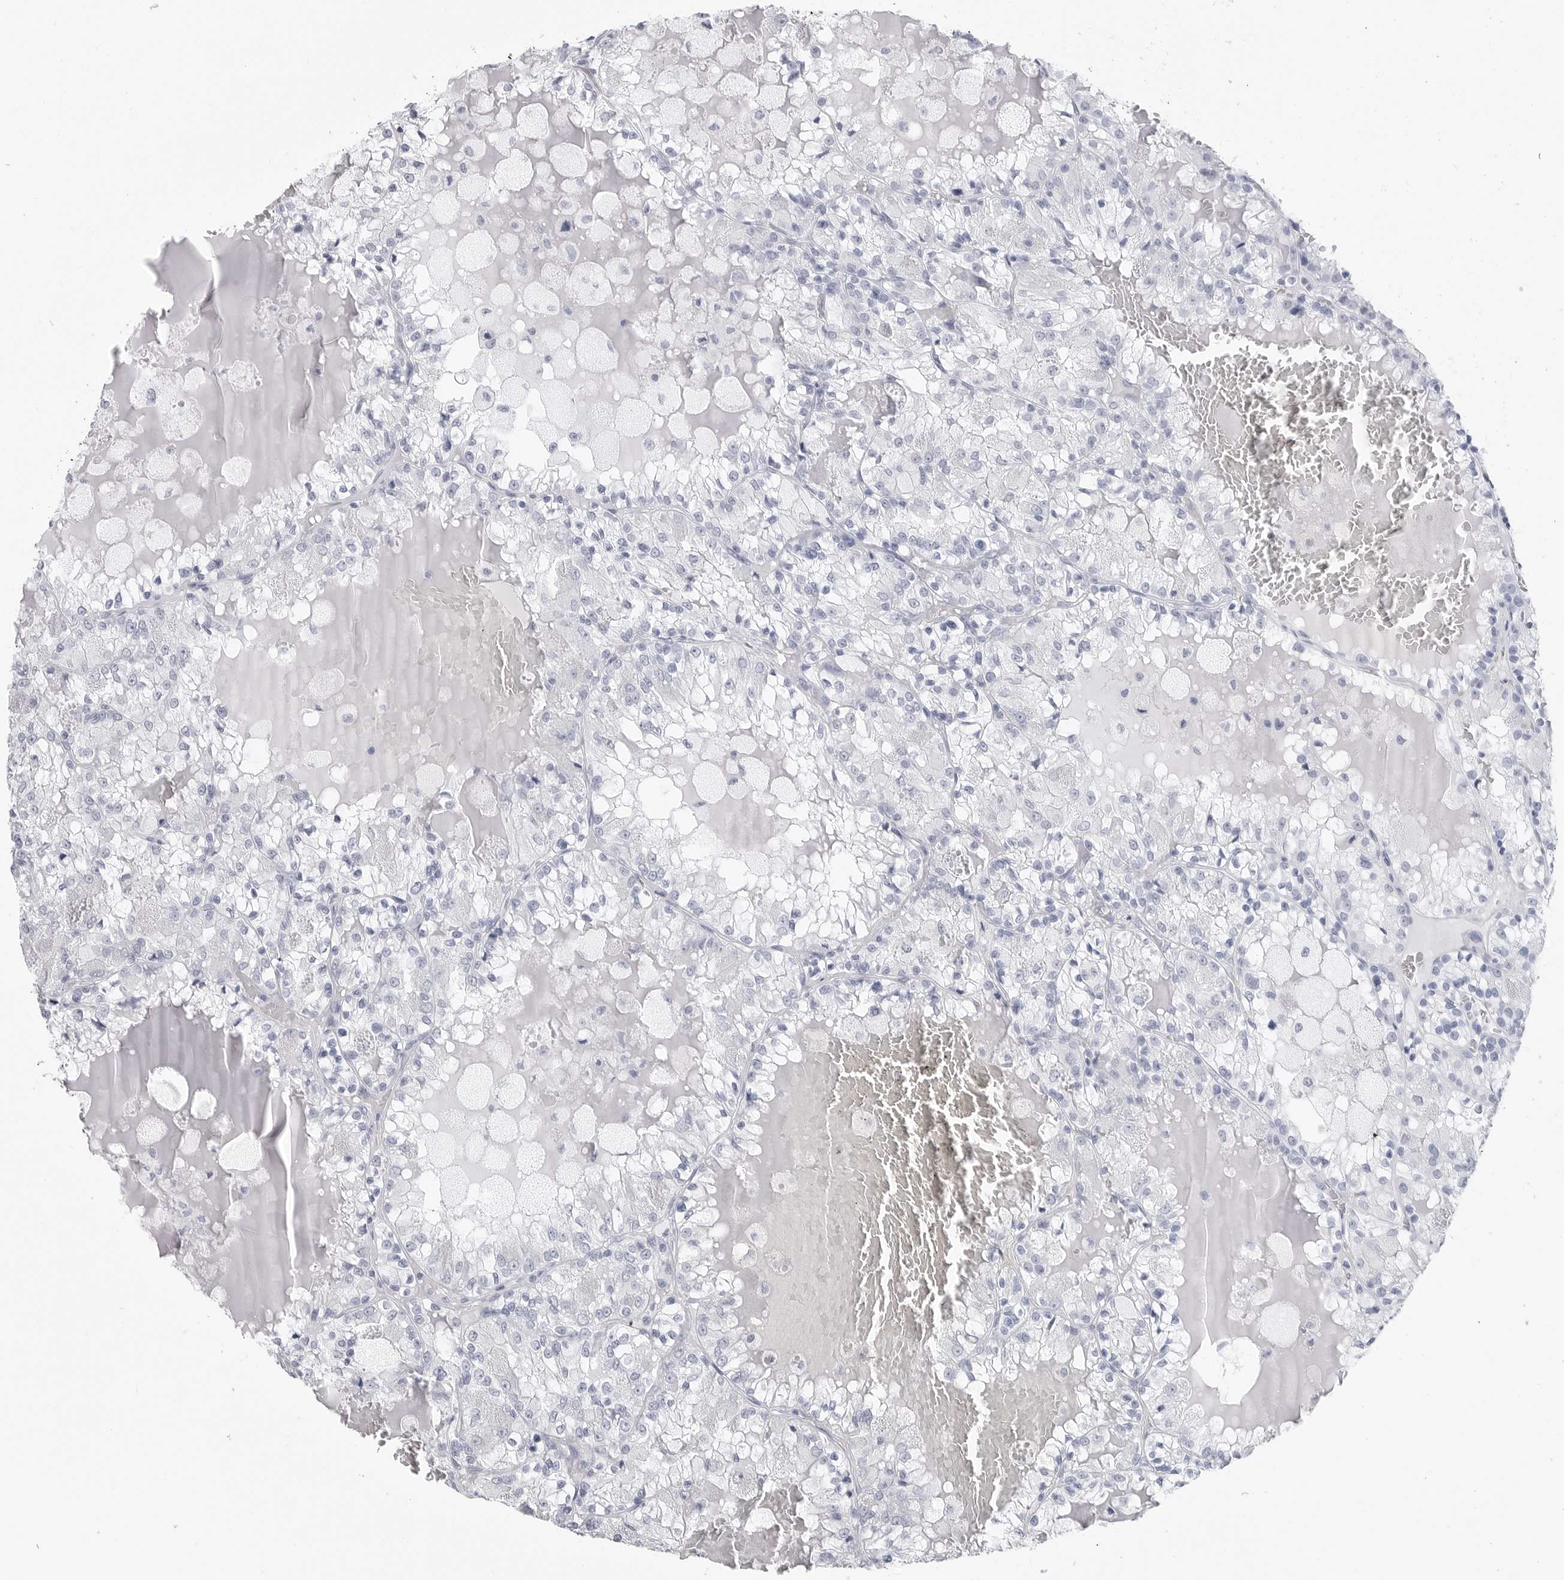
{"staining": {"intensity": "negative", "quantity": "none", "location": "none"}, "tissue": "renal cancer", "cell_type": "Tumor cells", "image_type": "cancer", "snomed": [{"axis": "morphology", "description": "Adenocarcinoma, NOS"}, {"axis": "topography", "description": "Kidney"}], "caption": "Immunohistochemical staining of renal adenocarcinoma shows no significant staining in tumor cells. (DAB (3,3'-diaminobenzidine) IHC, high magnification).", "gene": "CSH1", "patient": {"sex": "female", "age": 56}}